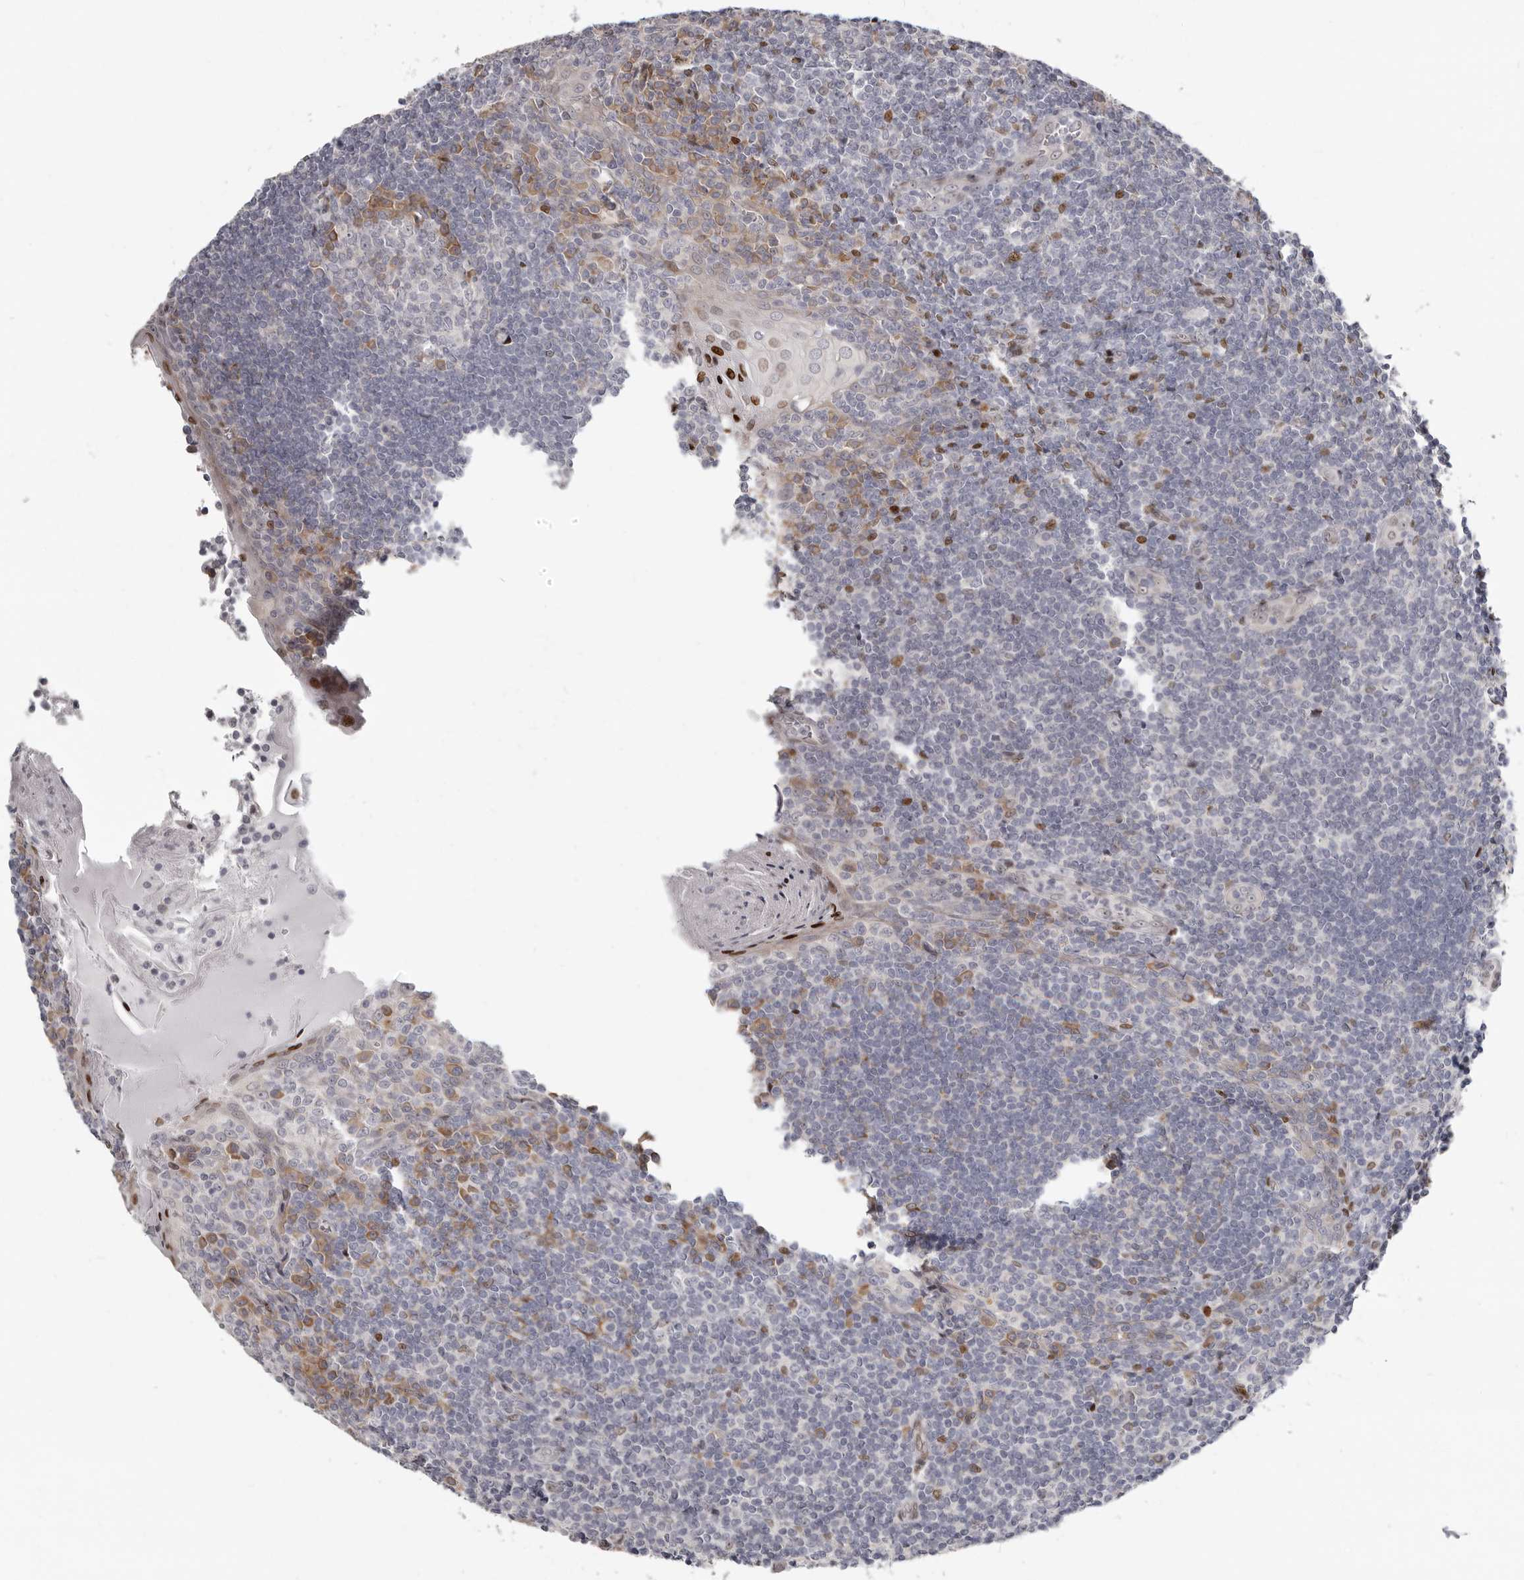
{"staining": {"intensity": "negative", "quantity": "none", "location": "none"}, "tissue": "tonsil", "cell_type": "Germinal center cells", "image_type": "normal", "snomed": [{"axis": "morphology", "description": "Normal tissue, NOS"}, {"axis": "topography", "description": "Tonsil"}], "caption": "IHC photomicrograph of unremarkable human tonsil stained for a protein (brown), which displays no expression in germinal center cells. (Brightfield microscopy of DAB IHC at high magnification).", "gene": "SRP19", "patient": {"sex": "male", "age": 27}}